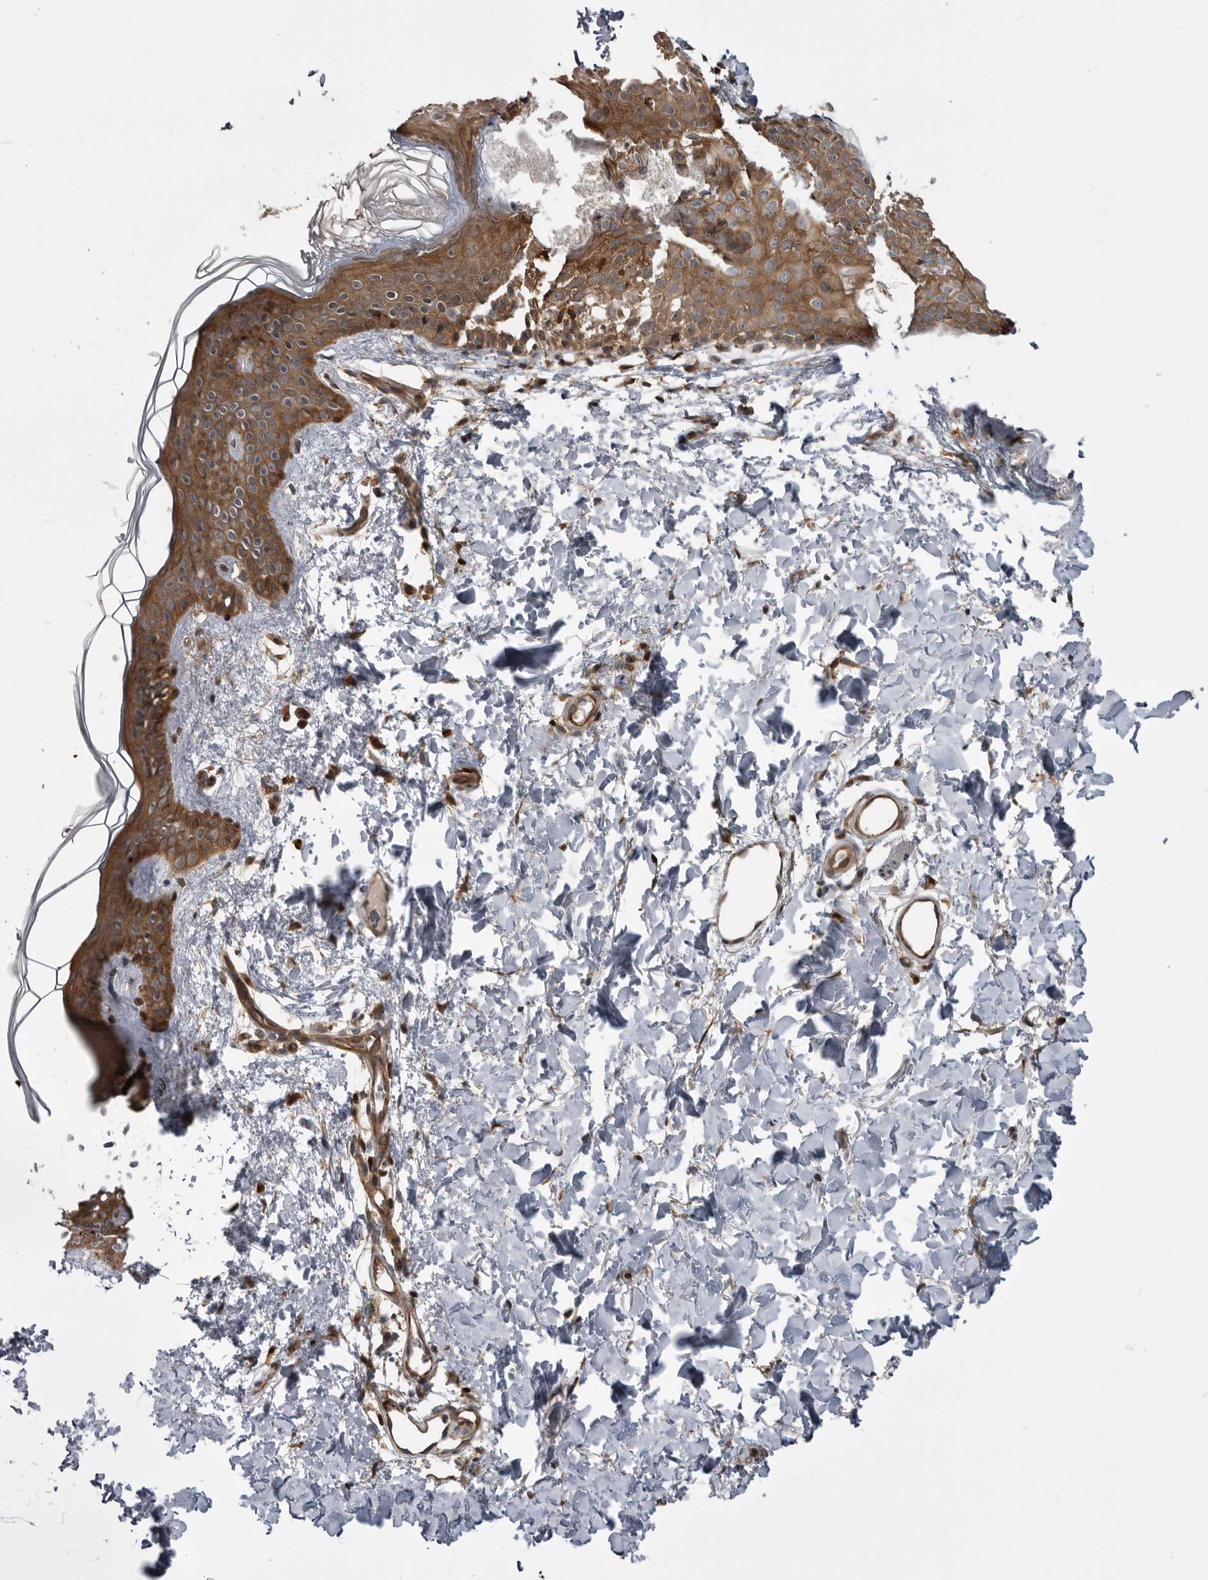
{"staining": {"intensity": "moderate", "quantity": ">75%", "location": "cytoplasmic/membranous"}, "tissue": "skin", "cell_type": "Fibroblasts", "image_type": "normal", "snomed": [{"axis": "morphology", "description": "Normal tissue, NOS"}, {"axis": "topography", "description": "Skin"}], "caption": "Immunohistochemistry image of benign skin: human skin stained using IHC exhibits medium levels of moderate protein expression localized specifically in the cytoplasmic/membranous of fibroblasts, appearing as a cytoplasmic/membranous brown color.", "gene": "RAB3GAP2", "patient": {"sex": "female", "age": 46}}